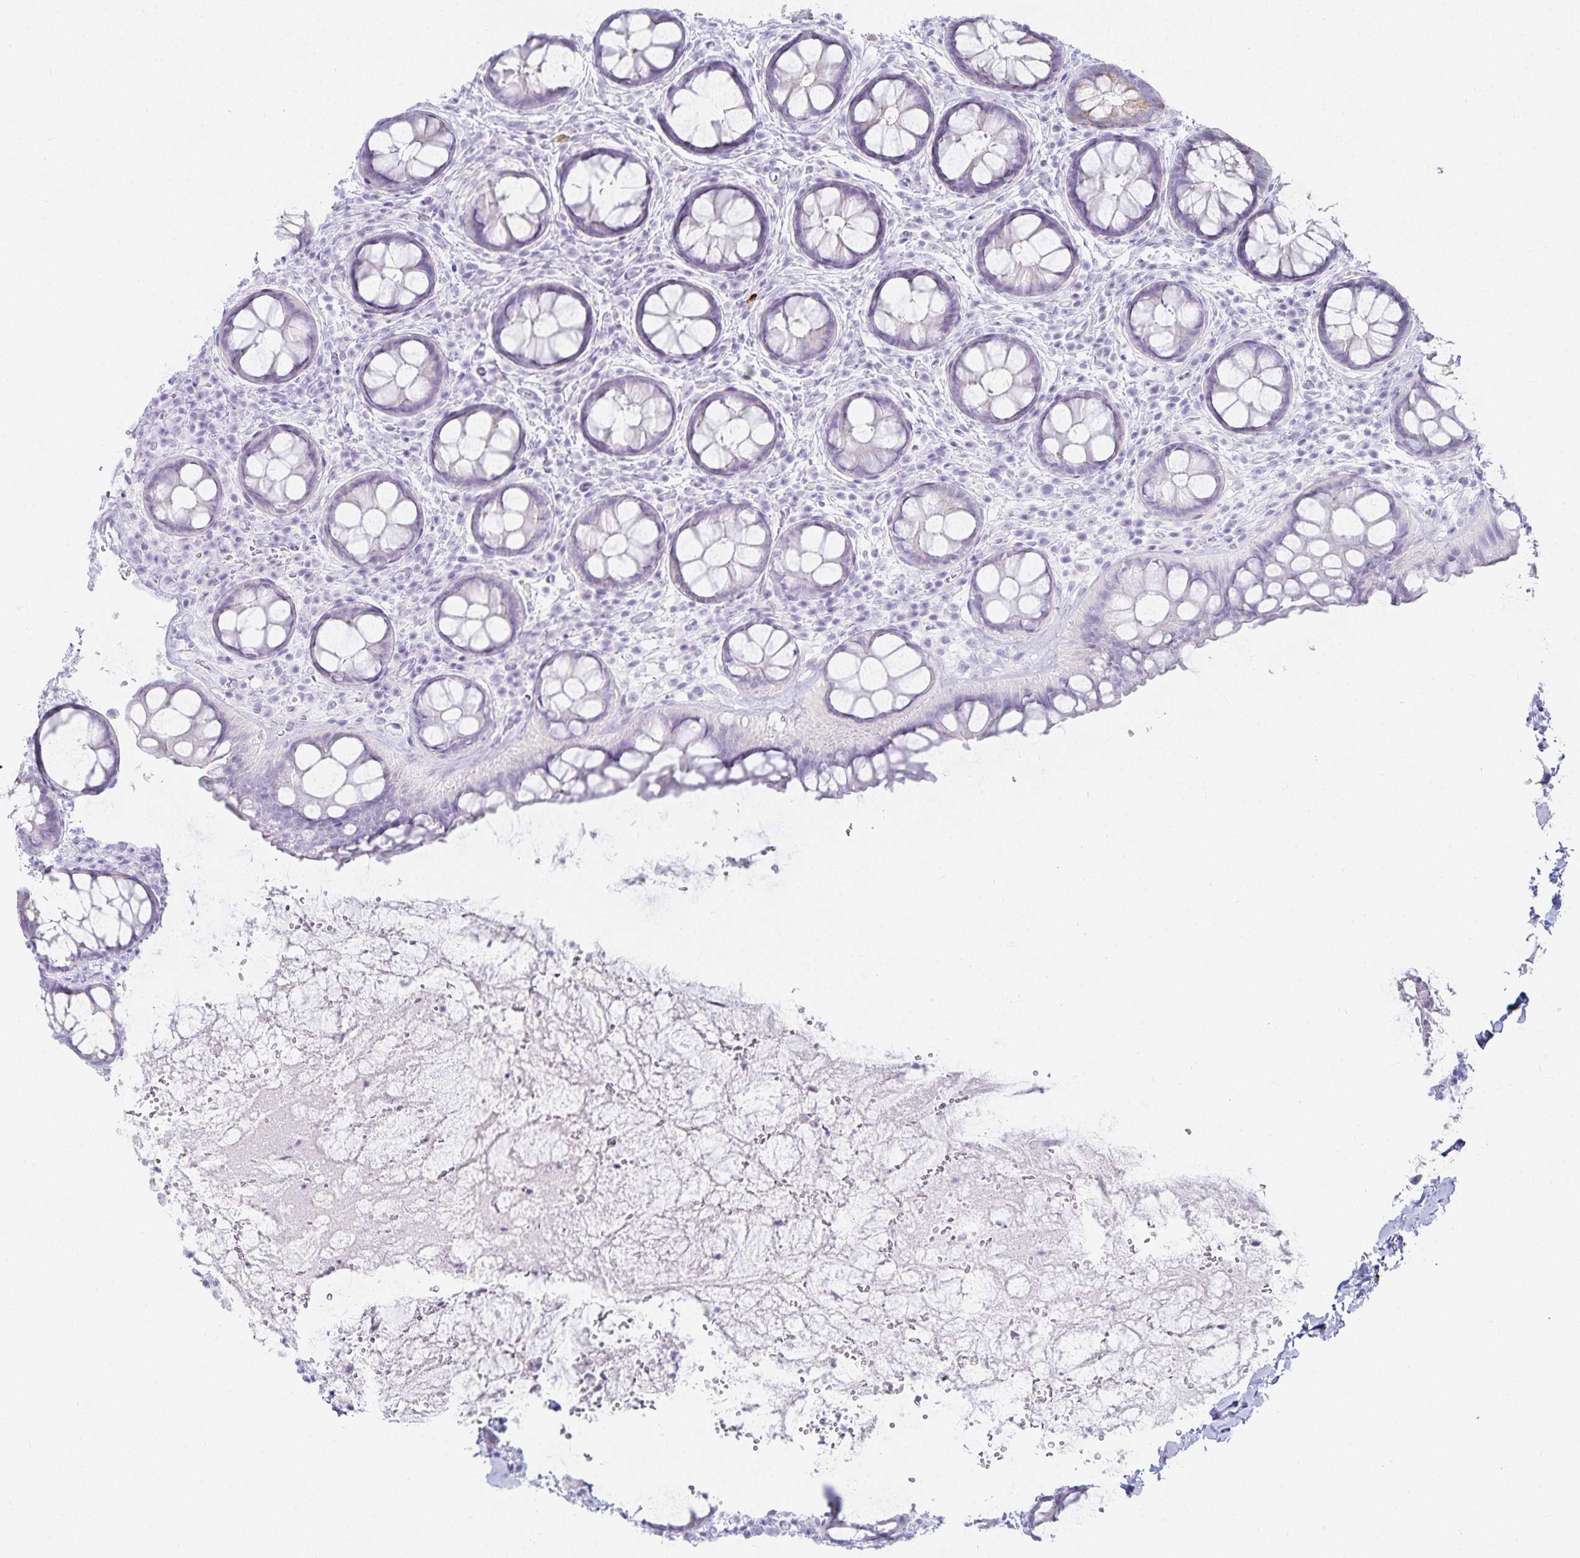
{"staining": {"intensity": "moderate", "quantity": "<25%", "location": "cytoplasmic/membranous"}, "tissue": "rectum", "cell_type": "Glandular cells", "image_type": "normal", "snomed": [{"axis": "morphology", "description": "Normal tissue, NOS"}, {"axis": "topography", "description": "Rectum"}], "caption": "Glandular cells show low levels of moderate cytoplasmic/membranous expression in approximately <25% of cells in normal human rectum.", "gene": "GP2", "patient": {"sex": "female", "age": 69}}